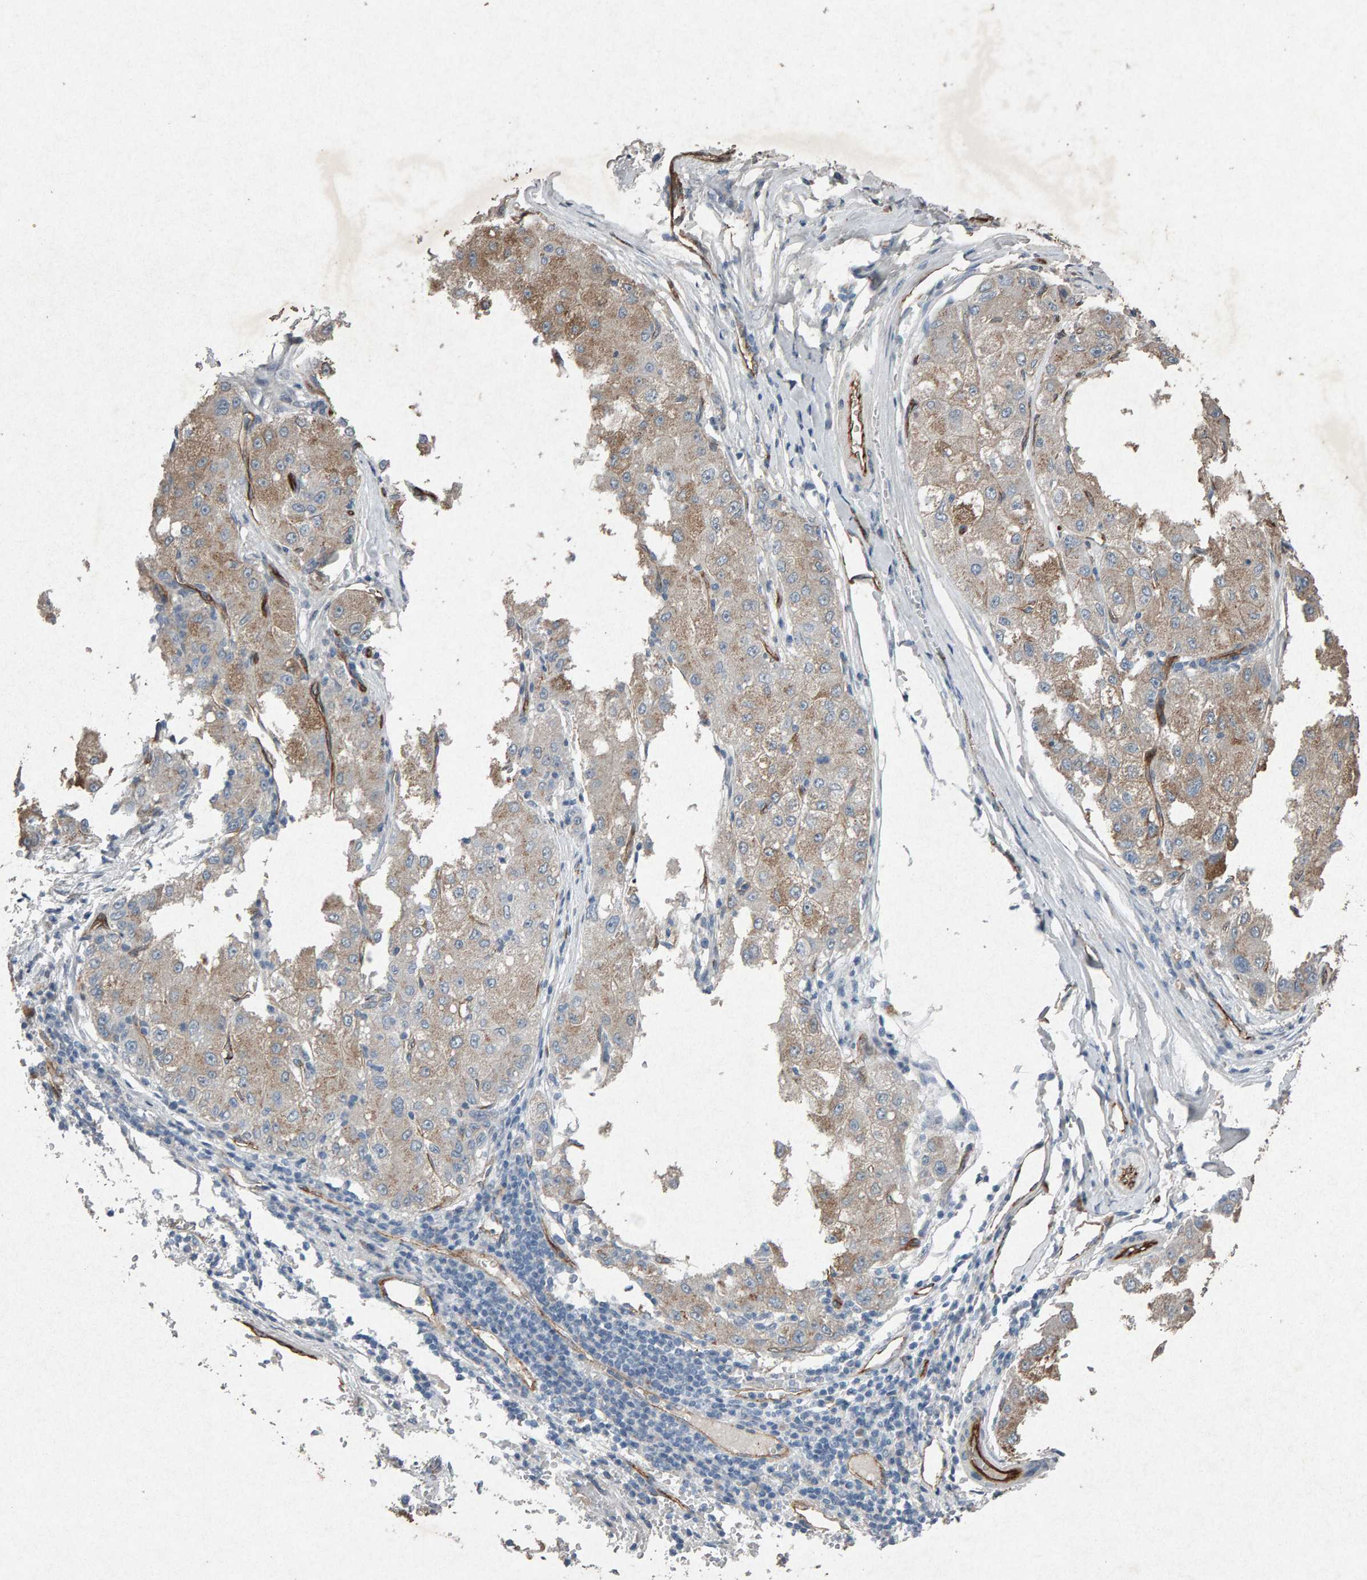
{"staining": {"intensity": "moderate", "quantity": "<25%", "location": "cytoplasmic/membranous"}, "tissue": "liver cancer", "cell_type": "Tumor cells", "image_type": "cancer", "snomed": [{"axis": "morphology", "description": "Carcinoma, Hepatocellular, NOS"}, {"axis": "topography", "description": "Liver"}], "caption": "Tumor cells exhibit low levels of moderate cytoplasmic/membranous expression in about <25% of cells in human liver cancer.", "gene": "PTPRM", "patient": {"sex": "male", "age": 80}}